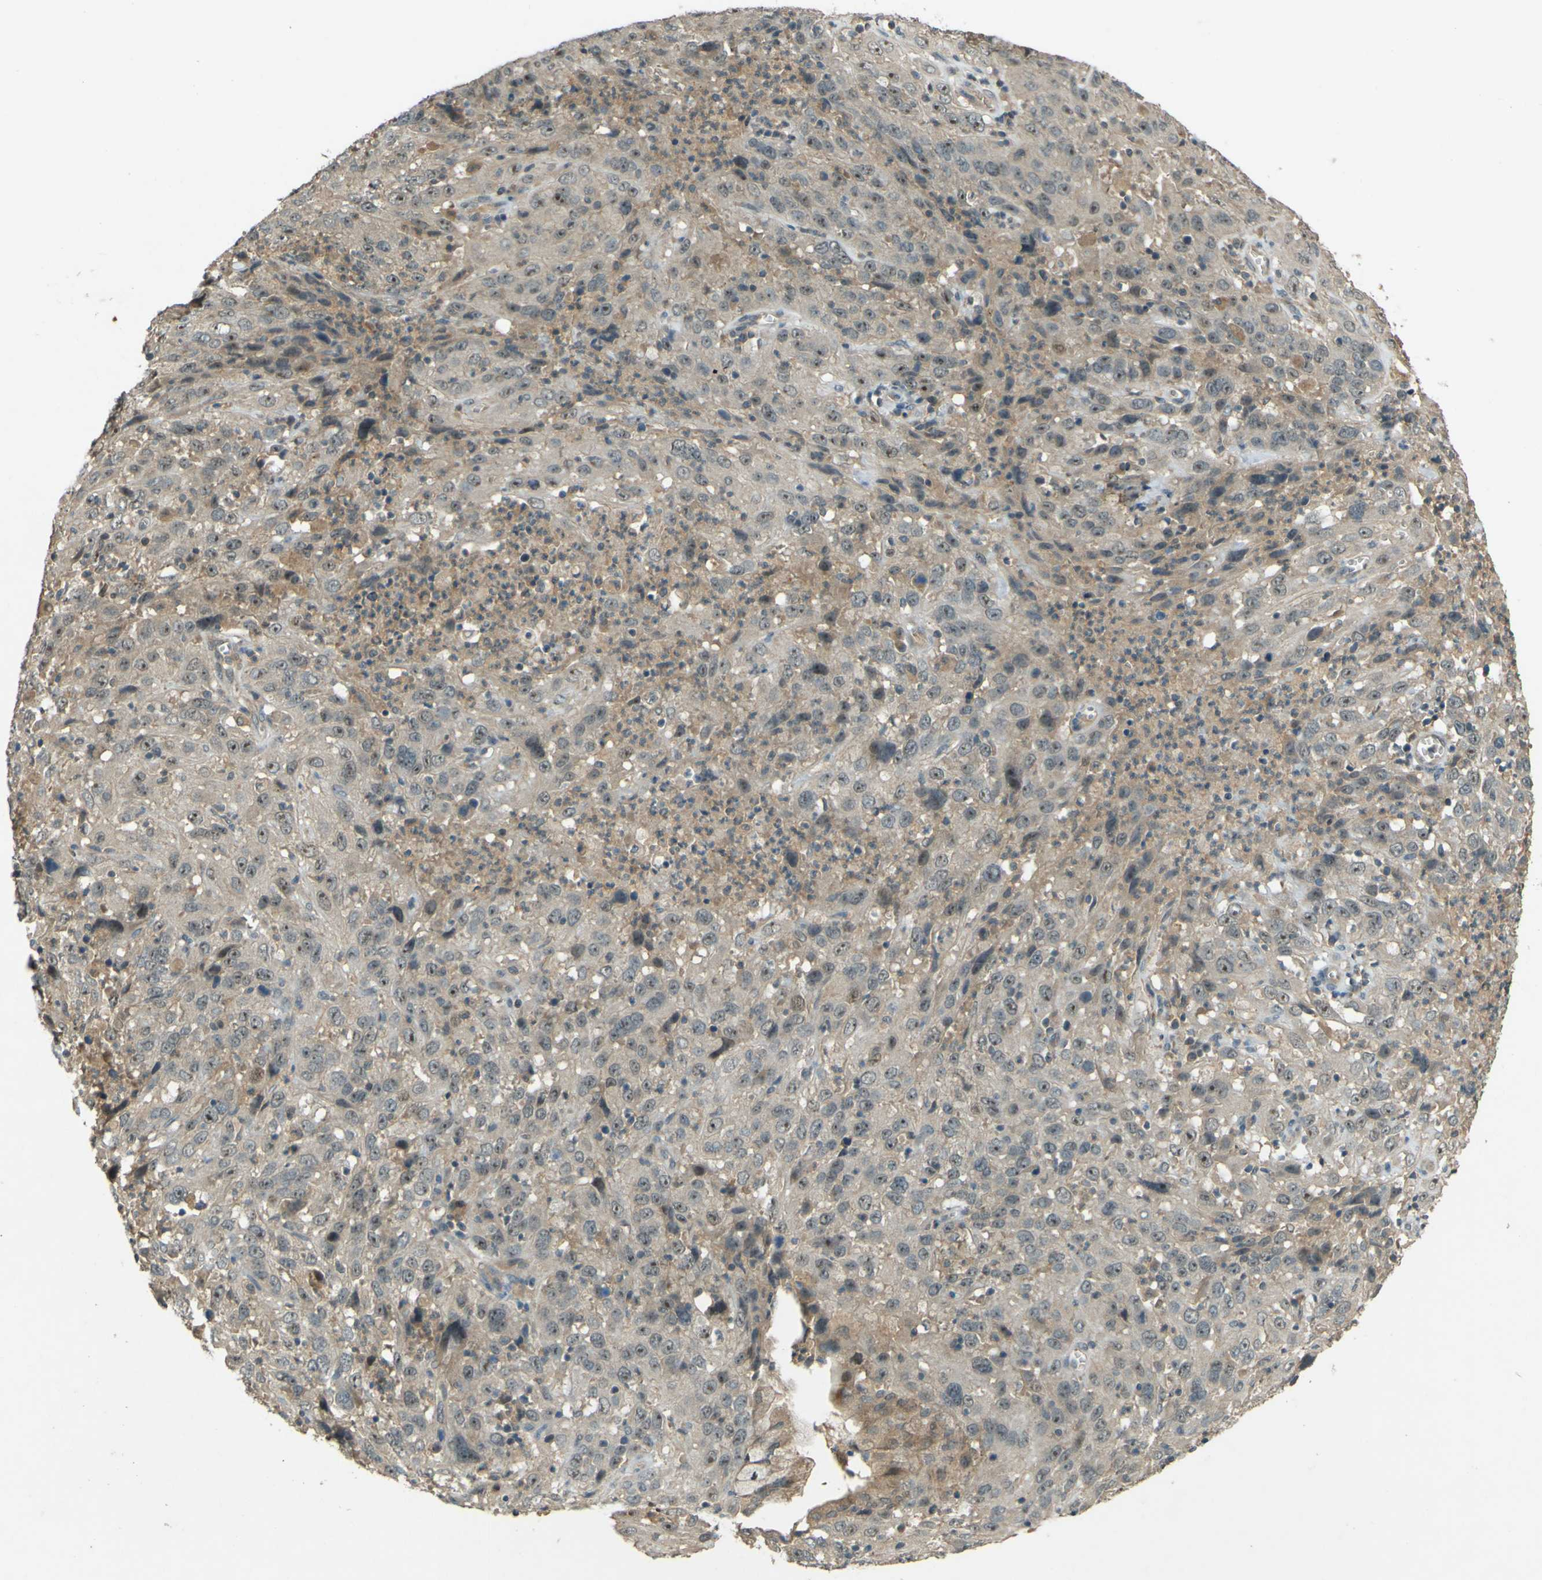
{"staining": {"intensity": "moderate", "quantity": ">75%", "location": "cytoplasmic/membranous,nuclear"}, "tissue": "cervical cancer", "cell_type": "Tumor cells", "image_type": "cancer", "snomed": [{"axis": "morphology", "description": "Squamous cell carcinoma, NOS"}, {"axis": "topography", "description": "Cervix"}], "caption": "Immunohistochemical staining of human cervical cancer exhibits moderate cytoplasmic/membranous and nuclear protein staining in about >75% of tumor cells.", "gene": "MPDZ", "patient": {"sex": "female", "age": 32}}